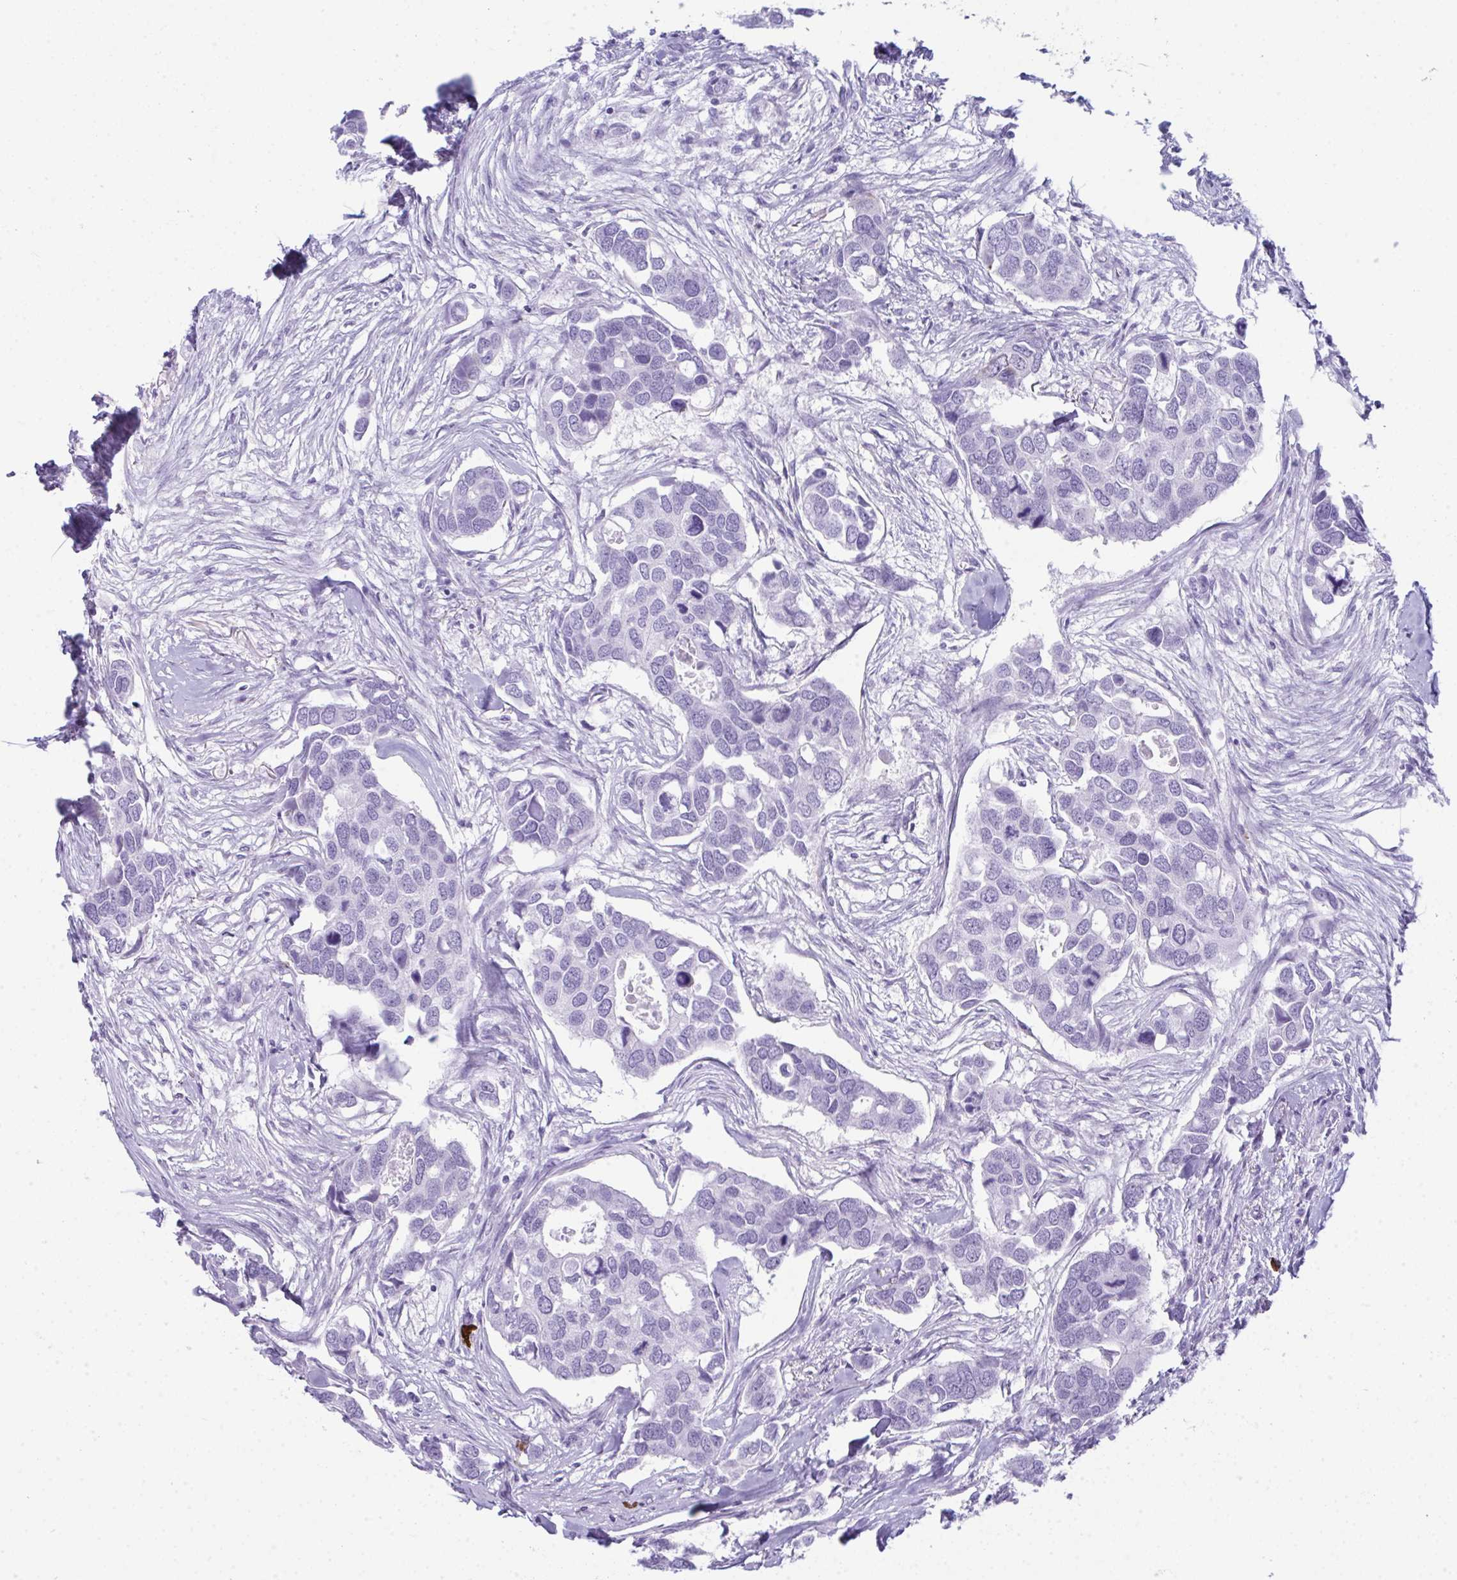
{"staining": {"intensity": "negative", "quantity": "none", "location": "none"}, "tissue": "breast cancer", "cell_type": "Tumor cells", "image_type": "cancer", "snomed": [{"axis": "morphology", "description": "Duct carcinoma"}, {"axis": "topography", "description": "Breast"}], "caption": "Immunohistochemistry (IHC) photomicrograph of human infiltrating ductal carcinoma (breast) stained for a protein (brown), which shows no expression in tumor cells. (Stains: DAB (3,3'-diaminobenzidine) immunohistochemistry (IHC) with hematoxylin counter stain, Microscopy: brightfield microscopy at high magnification).", "gene": "JCHAIN", "patient": {"sex": "female", "age": 83}}